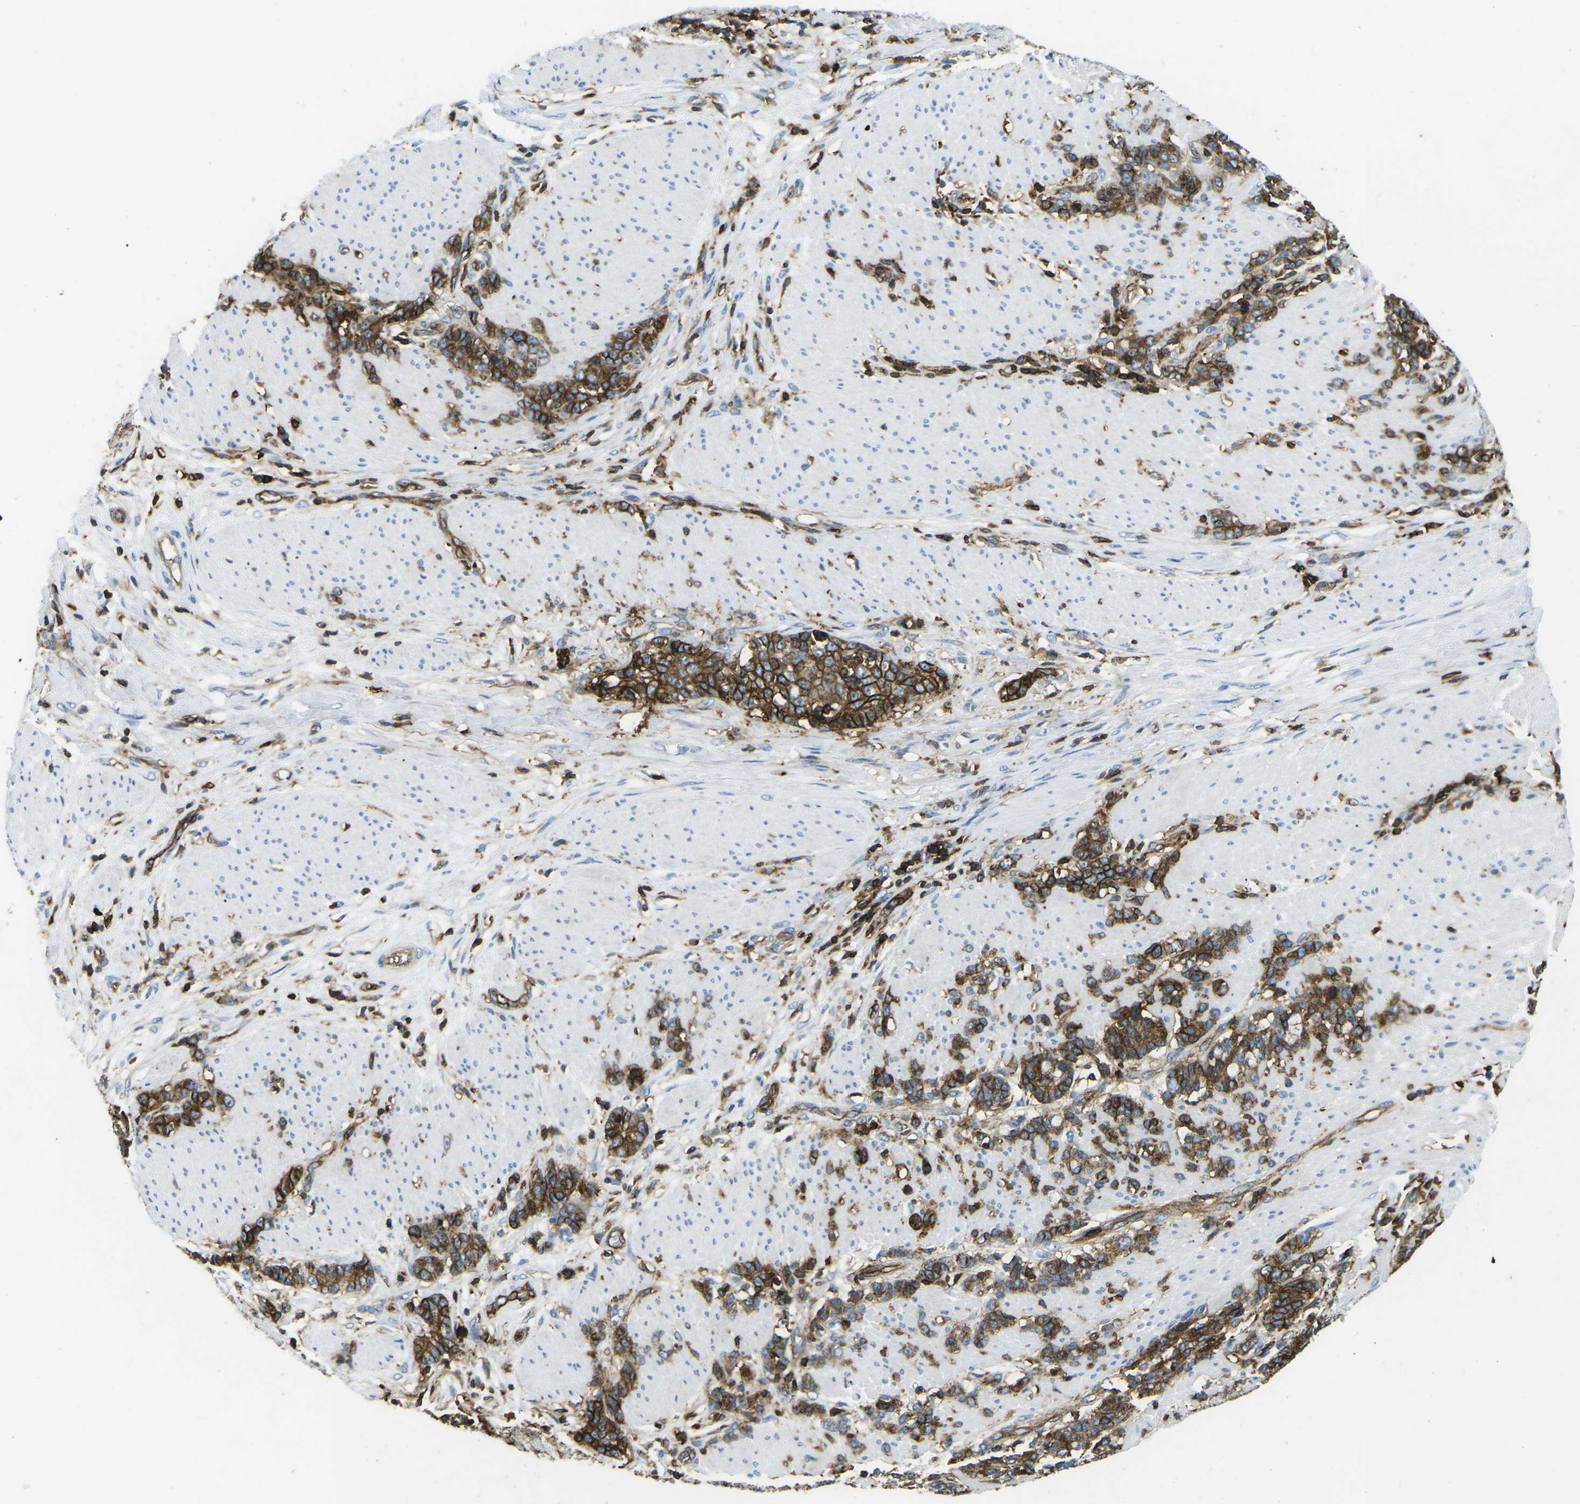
{"staining": {"intensity": "strong", "quantity": ">75%", "location": "cytoplasmic/membranous"}, "tissue": "stomach cancer", "cell_type": "Tumor cells", "image_type": "cancer", "snomed": [{"axis": "morphology", "description": "Adenocarcinoma, NOS"}, {"axis": "topography", "description": "Stomach, lower"}], "caption": "Protein staining of adenocarcinoma (stomach) tissue demonstrates strong cytoplasmic/membranous positivity in approximately >75% of tumor cells. Nuclei are stained in blue.", "gene": "HLA-B", "patient": {"sex": "male", "age": 88}}